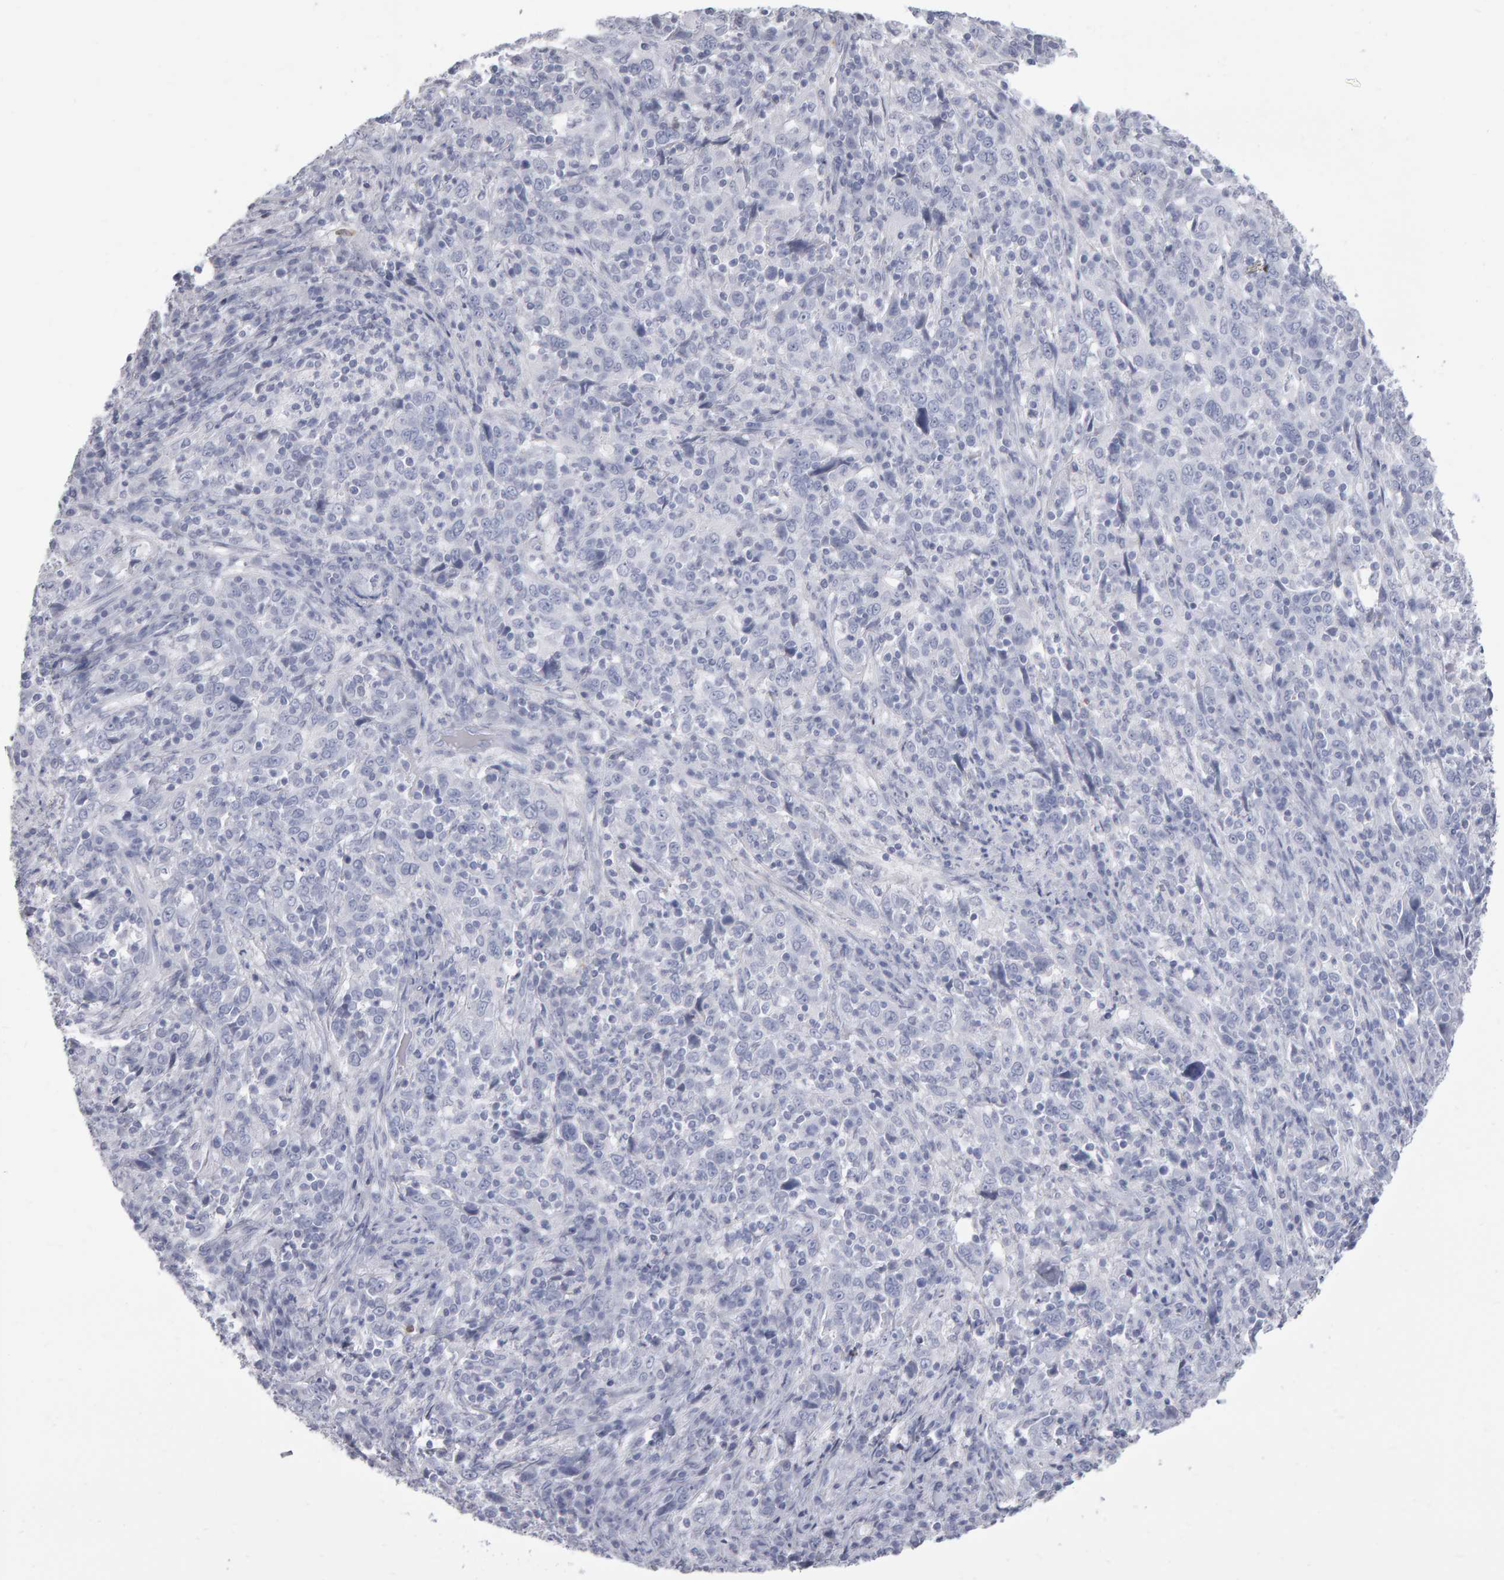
{"staining": {"intensity": "negative", "quantity": "none", "location": "none"}, "tissue": "cervical cancer", "cell_type": "Tumor cells", "image_type": "cancer", "snomed": [{"axis": "morphology", "description": "Squamous cell carcinoma, NOS"}, {"axis": "topography", "description": "Cervix"}], "caption": "Tumor cells are negative for brown protein staining in squamous cell carcinoma (cervical).", "gene": "NCDN", "patient": {"sex": "female", "age": 46}}